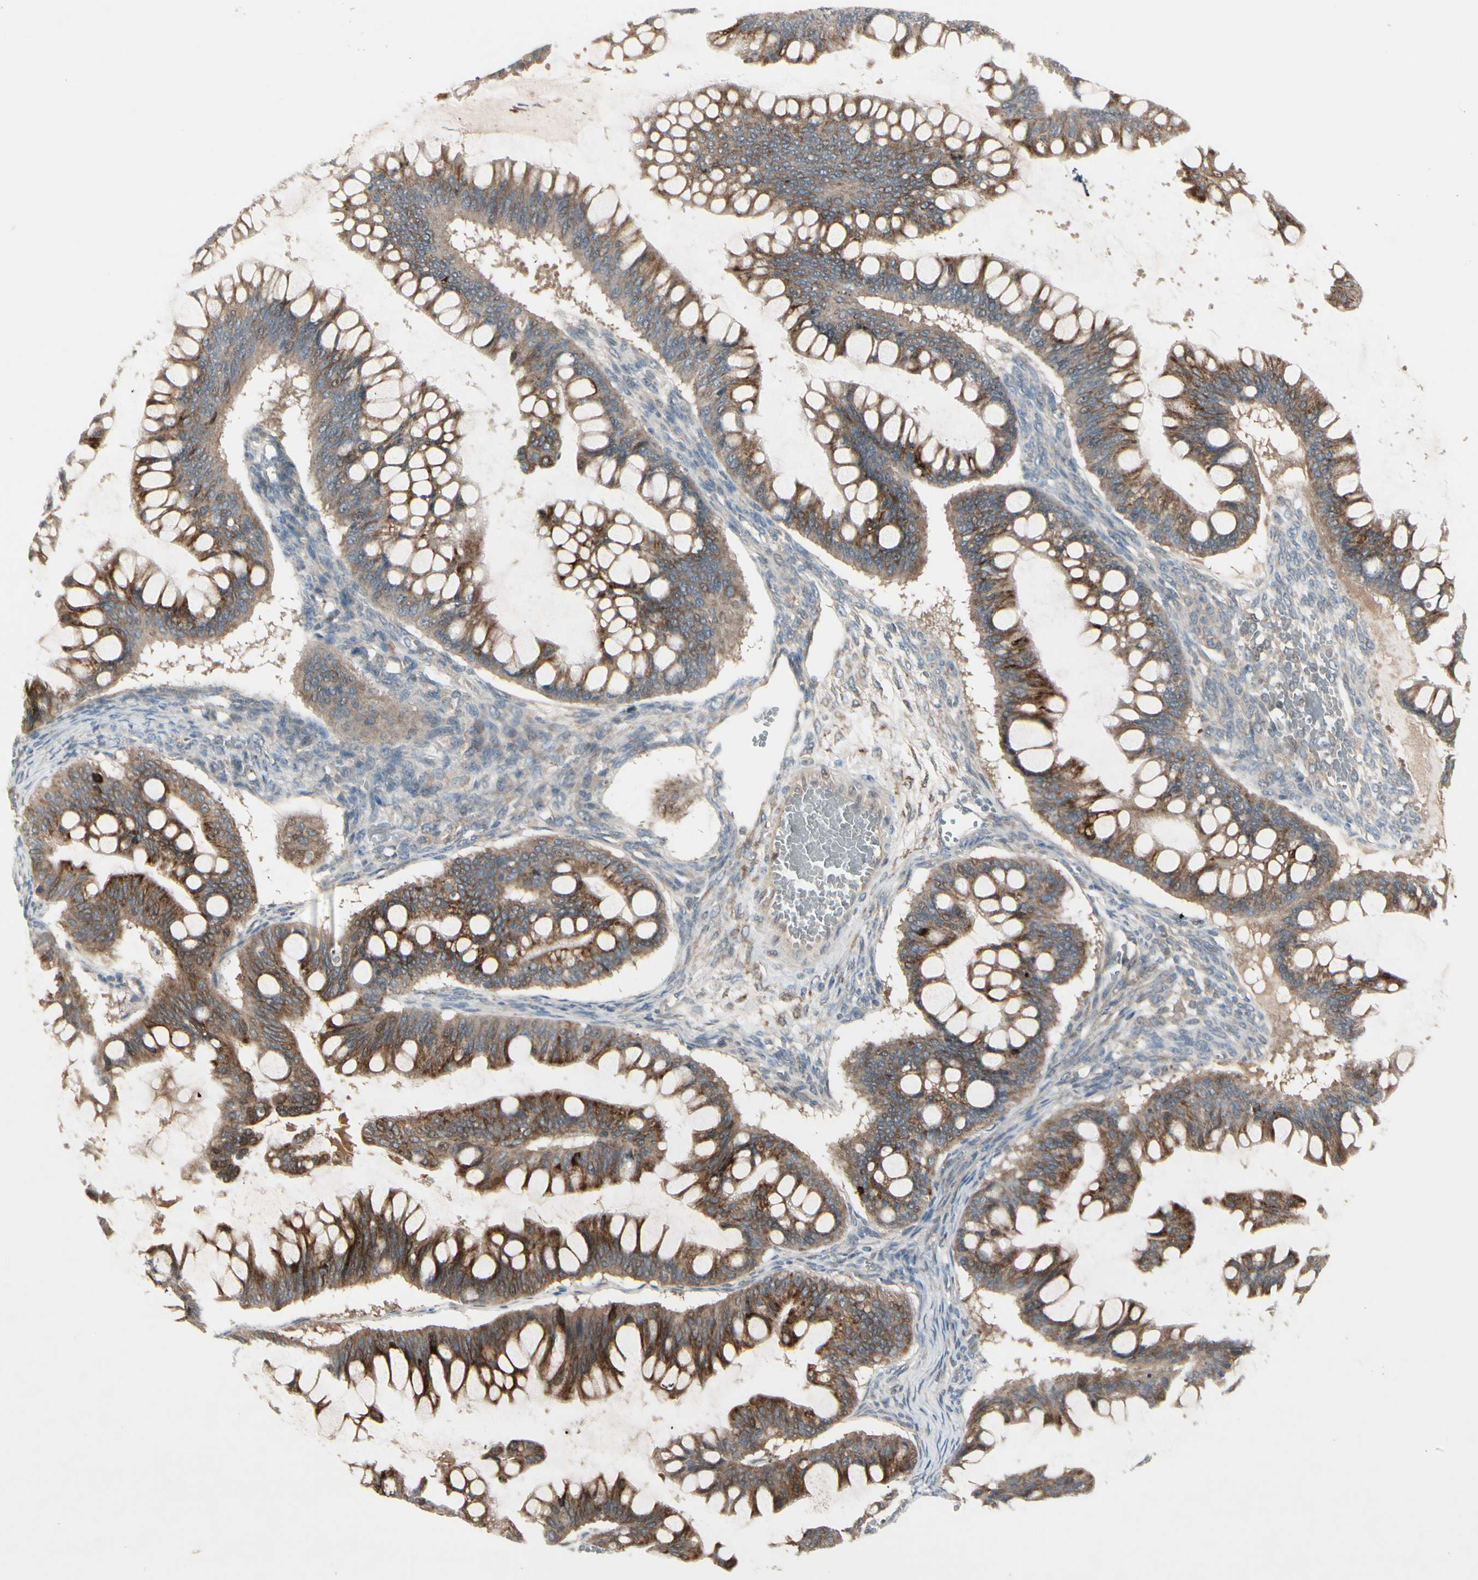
{"staining": {"intensity": "strong", "quantity": ">75%", "location": "cytoplasmic/membranous"}, "tissue": "ovarian cancer", "cell_type": "Tumor cells", "image_type": "cancer", "snomed": [{"axis": "morphology", "description": "Cystadenocarcinoma, mucinous, NOS"}, {"axis": "topography", "description": "Ovary"}], "caption": "Strong cytoplasmic/membranous positivity for a protein is present in about >75% of tumor cells of mucinous cystadenocarcinoma (ovarian) using immunohistochemistry.", "gene": "FHDC1", "patient": {"sex": "female", "age": 73}}